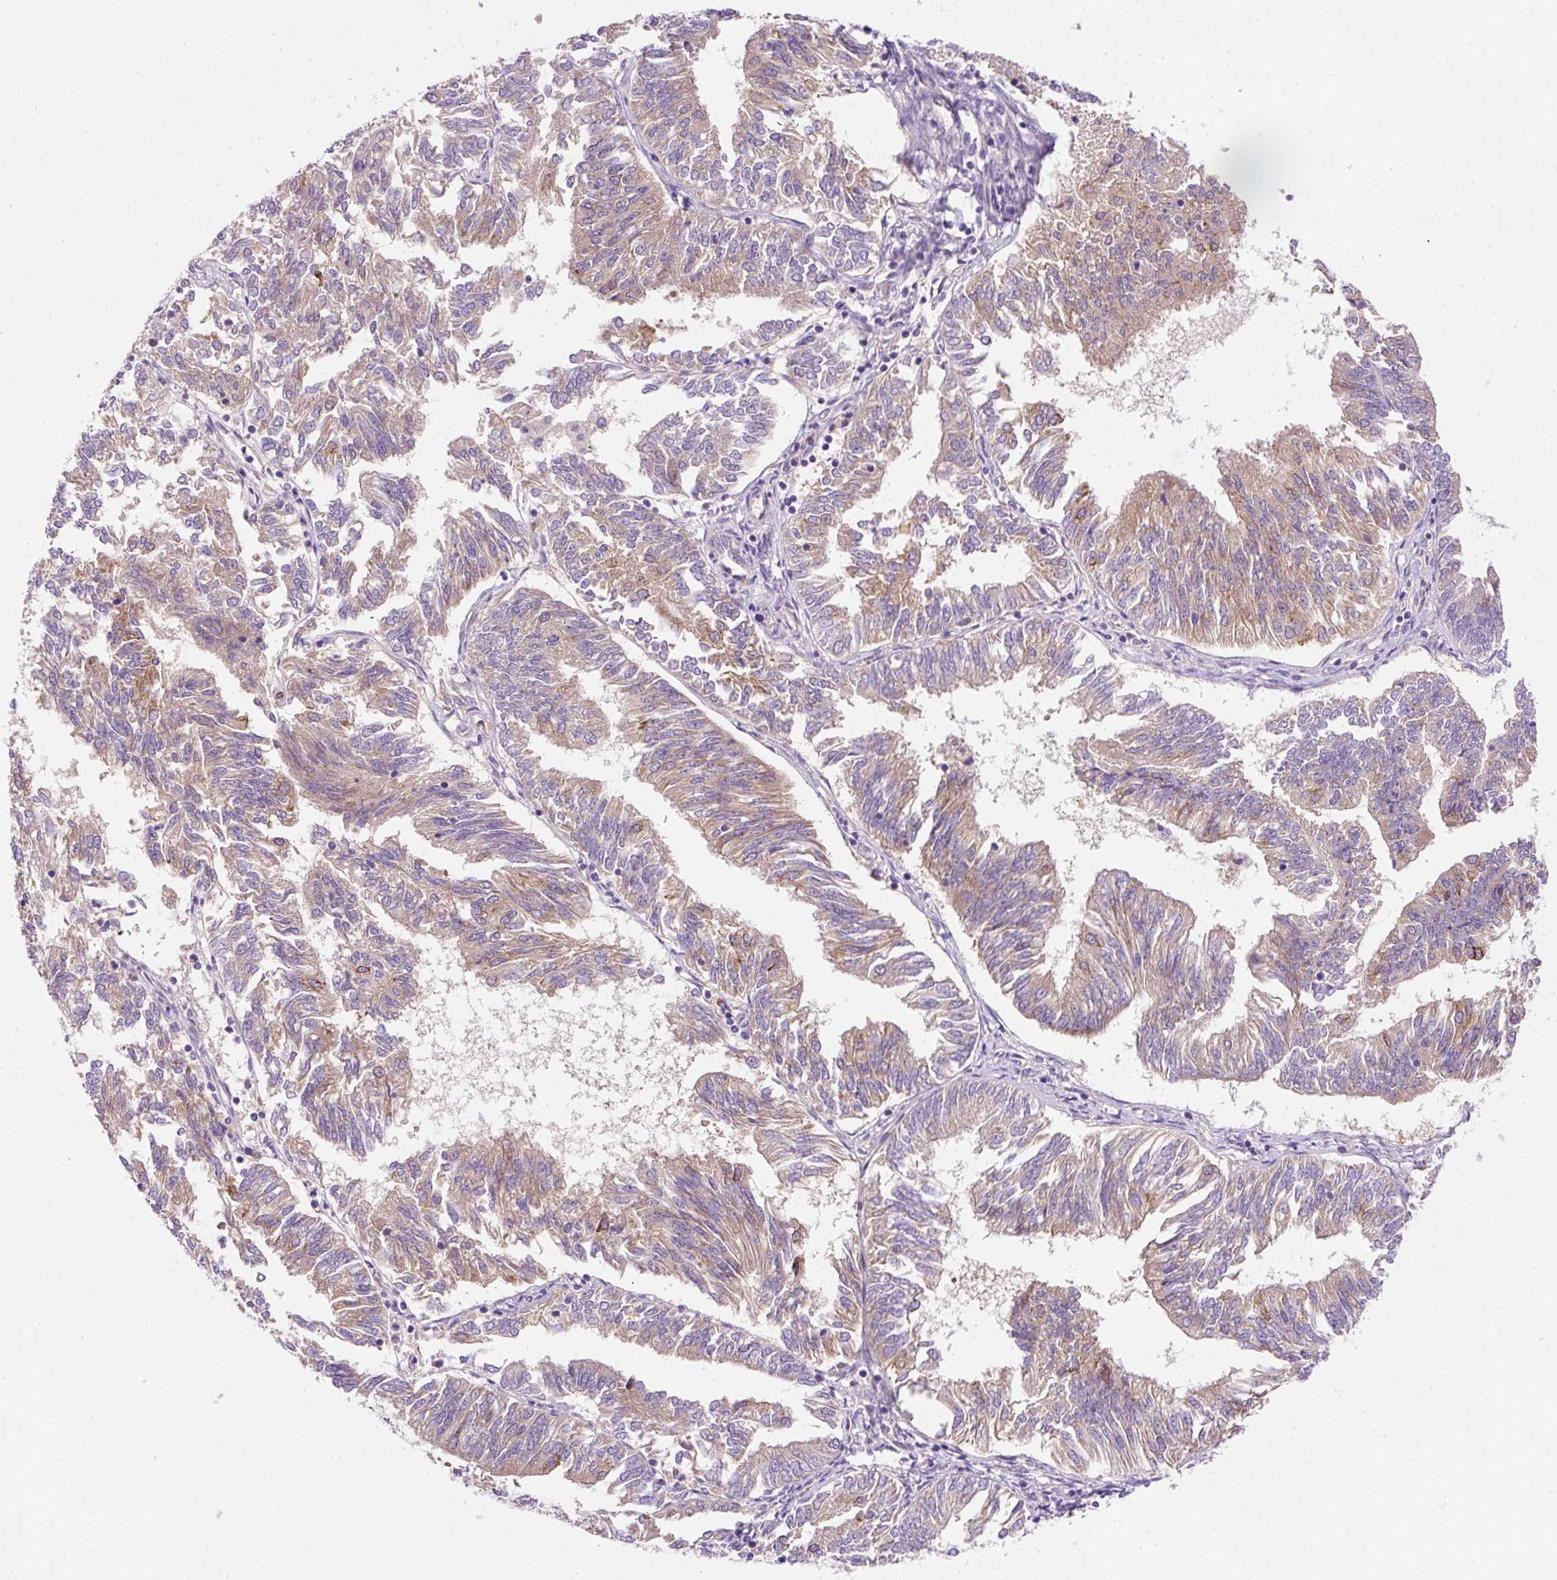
{"staining": {"intensity": "weak", "quantity": ">75%", "location": "cytoplasmic/membranous"}, "tissue": "endometrial cancer", "cell_type": "Tumor cells", "image_type": "cancer", "snomed": [{"axis": "morphology", "description": "Adenocarcinoma, NOS"}, {"axis": "topography", "description": "Endometrium"}], "caption": "Protein staining demonstrates weak cytoplasmic/membranous staining in about >75% of tumor cells in endometrial cancer (adenocarcinoma).", "gene": "OR4K15", "patient": {"sex": "female", "age": 58}}